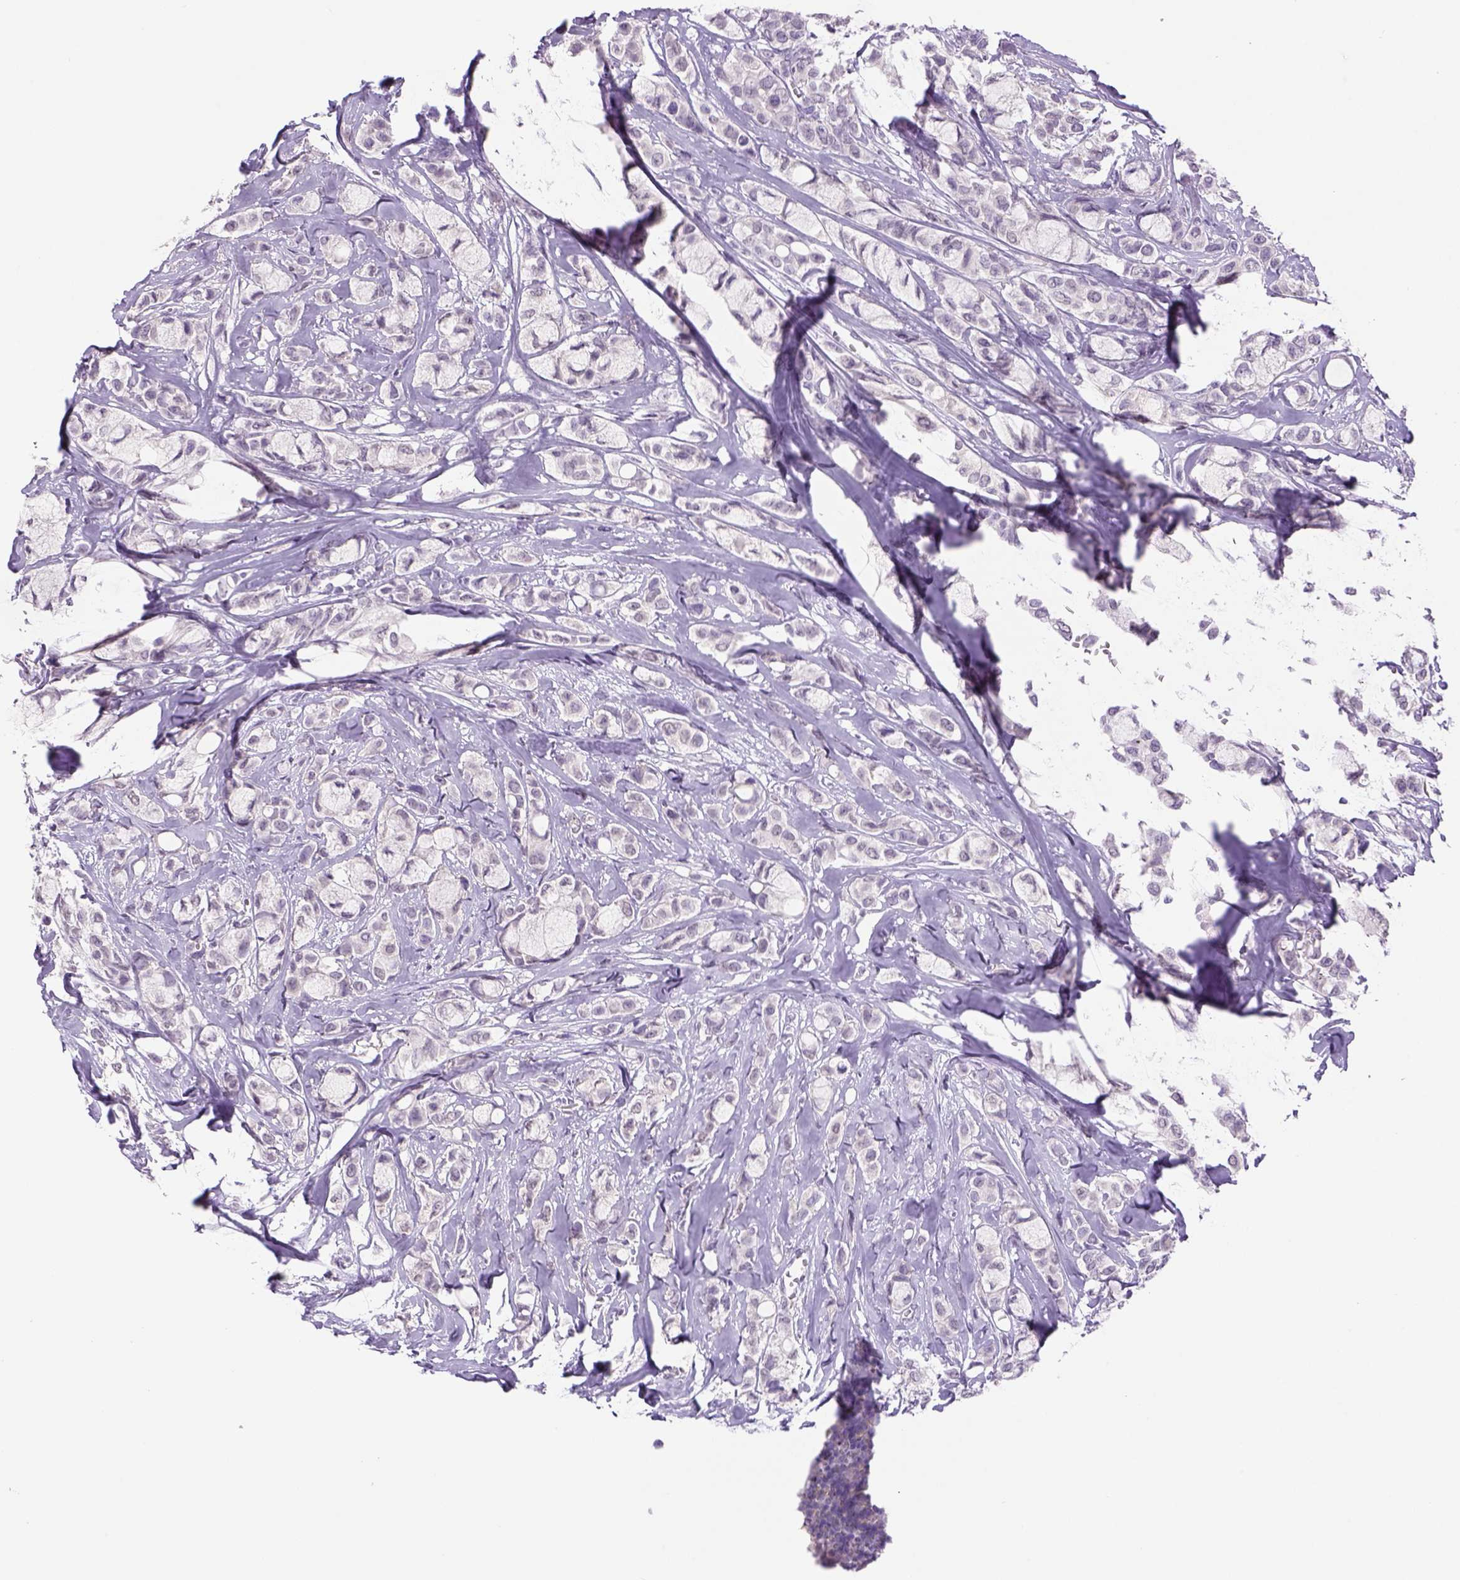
{"staining": {"intensity": "negative", "quantity": "none", "location": "none"}, "tissue": "breast cancer", "cell_type": "Tumor cells", "image_type": "cancer", "snomed": [{"axis": "morphology", "description": "Duct carcinoma"}, {"axis": "topography", "description": "Breast"}], "caption": "This is a image of immunohistochemistry (IHC) staining of breast cancer, which shows no staining in tumor cells.", "gene": "DBH", "patient": {"sex": "female", "age": 85}}